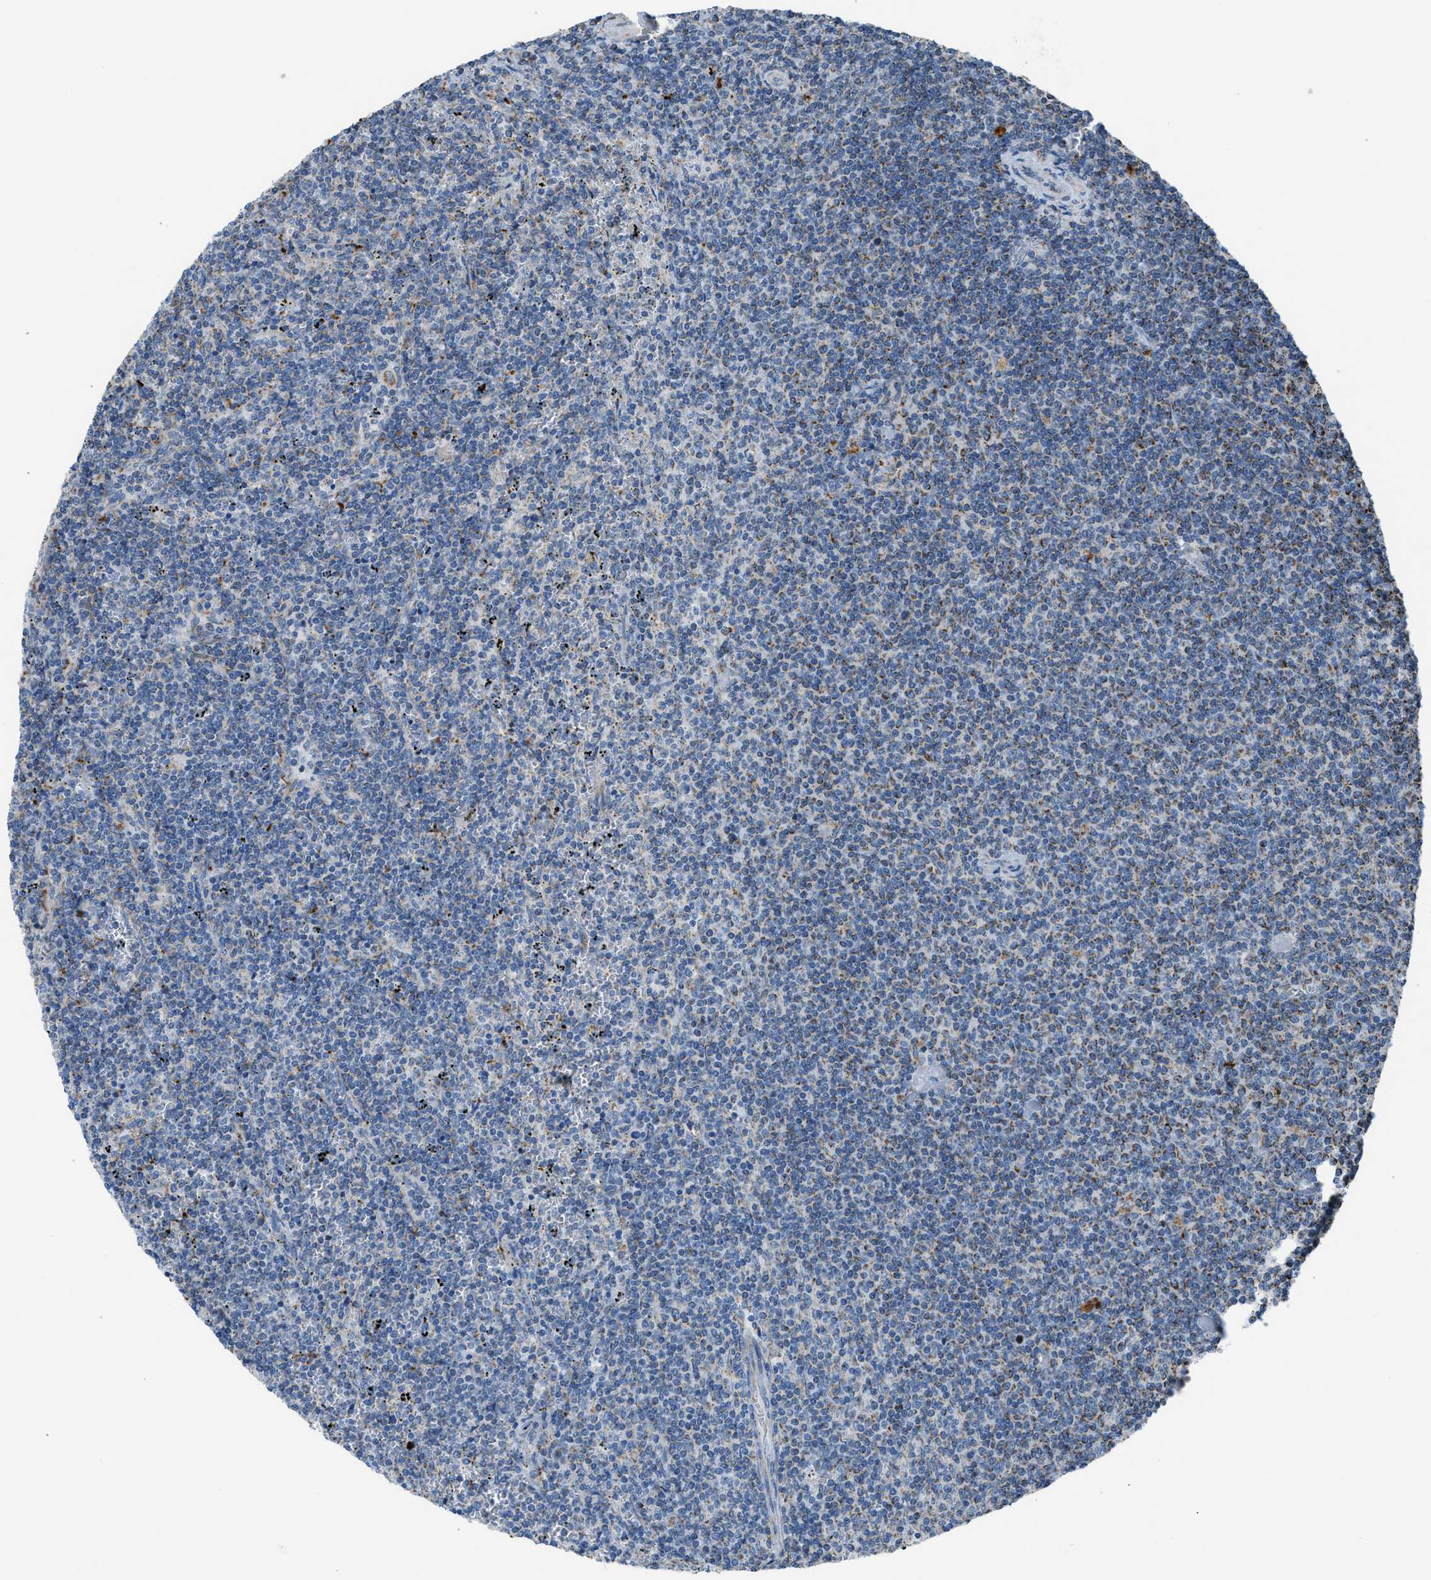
{"staining": {"intensity": "moderate", "quantity": "<25%", "location": "cytoplasmic/membranous"}, "tissue": "lymphoma", "cell_type": "Tumor cells", "image_type": "cancer", "snomed": [{"axis": "morphology", "description": "Malignant lymphoma, non-Hodgkin's type, Low grade"}, {"axis": "topography", "description": "Spleen"}], "caption": "Malignant lymphoma, non-Hodgkin's type (low-grade) was stained to show a protein in brown. There is low levels of moderate cytoplasmic/membranous expression in approximately <25% of tumor cells. (DAB IHC, brown staining for protein, blue staining for nuclei).", "gene": "SMIM20", "patient": {"sex": "female", "age": 50}}